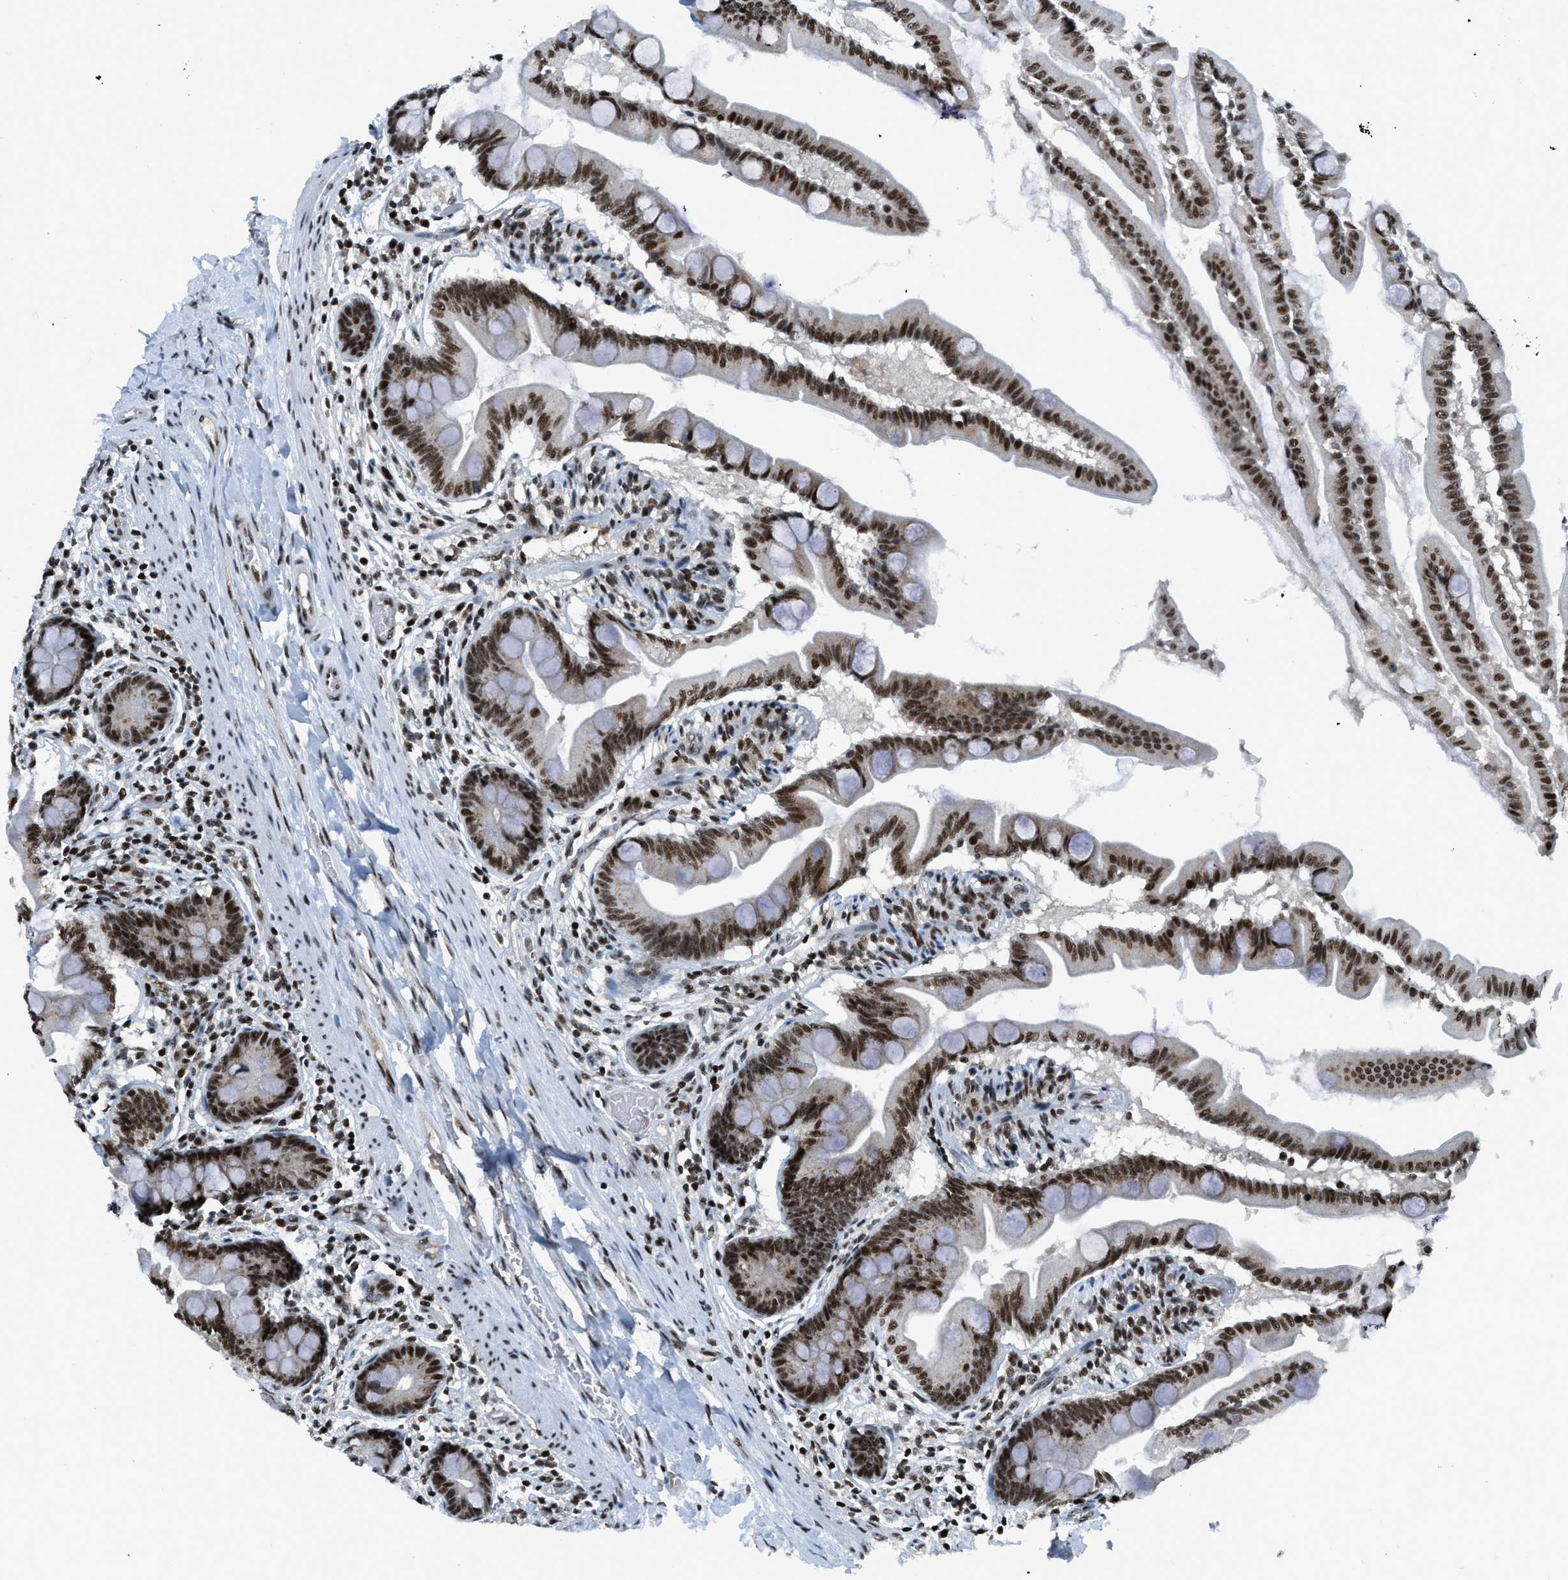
{"staining": {"intensity": "strong", "quantity": ">75%", "location": "nuclear"}, "tissue": "small intestine", "cell_type": "Glandular cells", "image_type": "normal", "snomed": [{"axis": "morphology", "description": "Normal tissue, NOS"}, {"axis": "topography", "description": "Small intestine"}], "caption": "Human small intestine stained with a brown dye demonstrates strong nuclear positive staining in approximately >75% of glandular cells.", "gene": "RAD51B", "patient": {"sex": "female", "age": 56}}